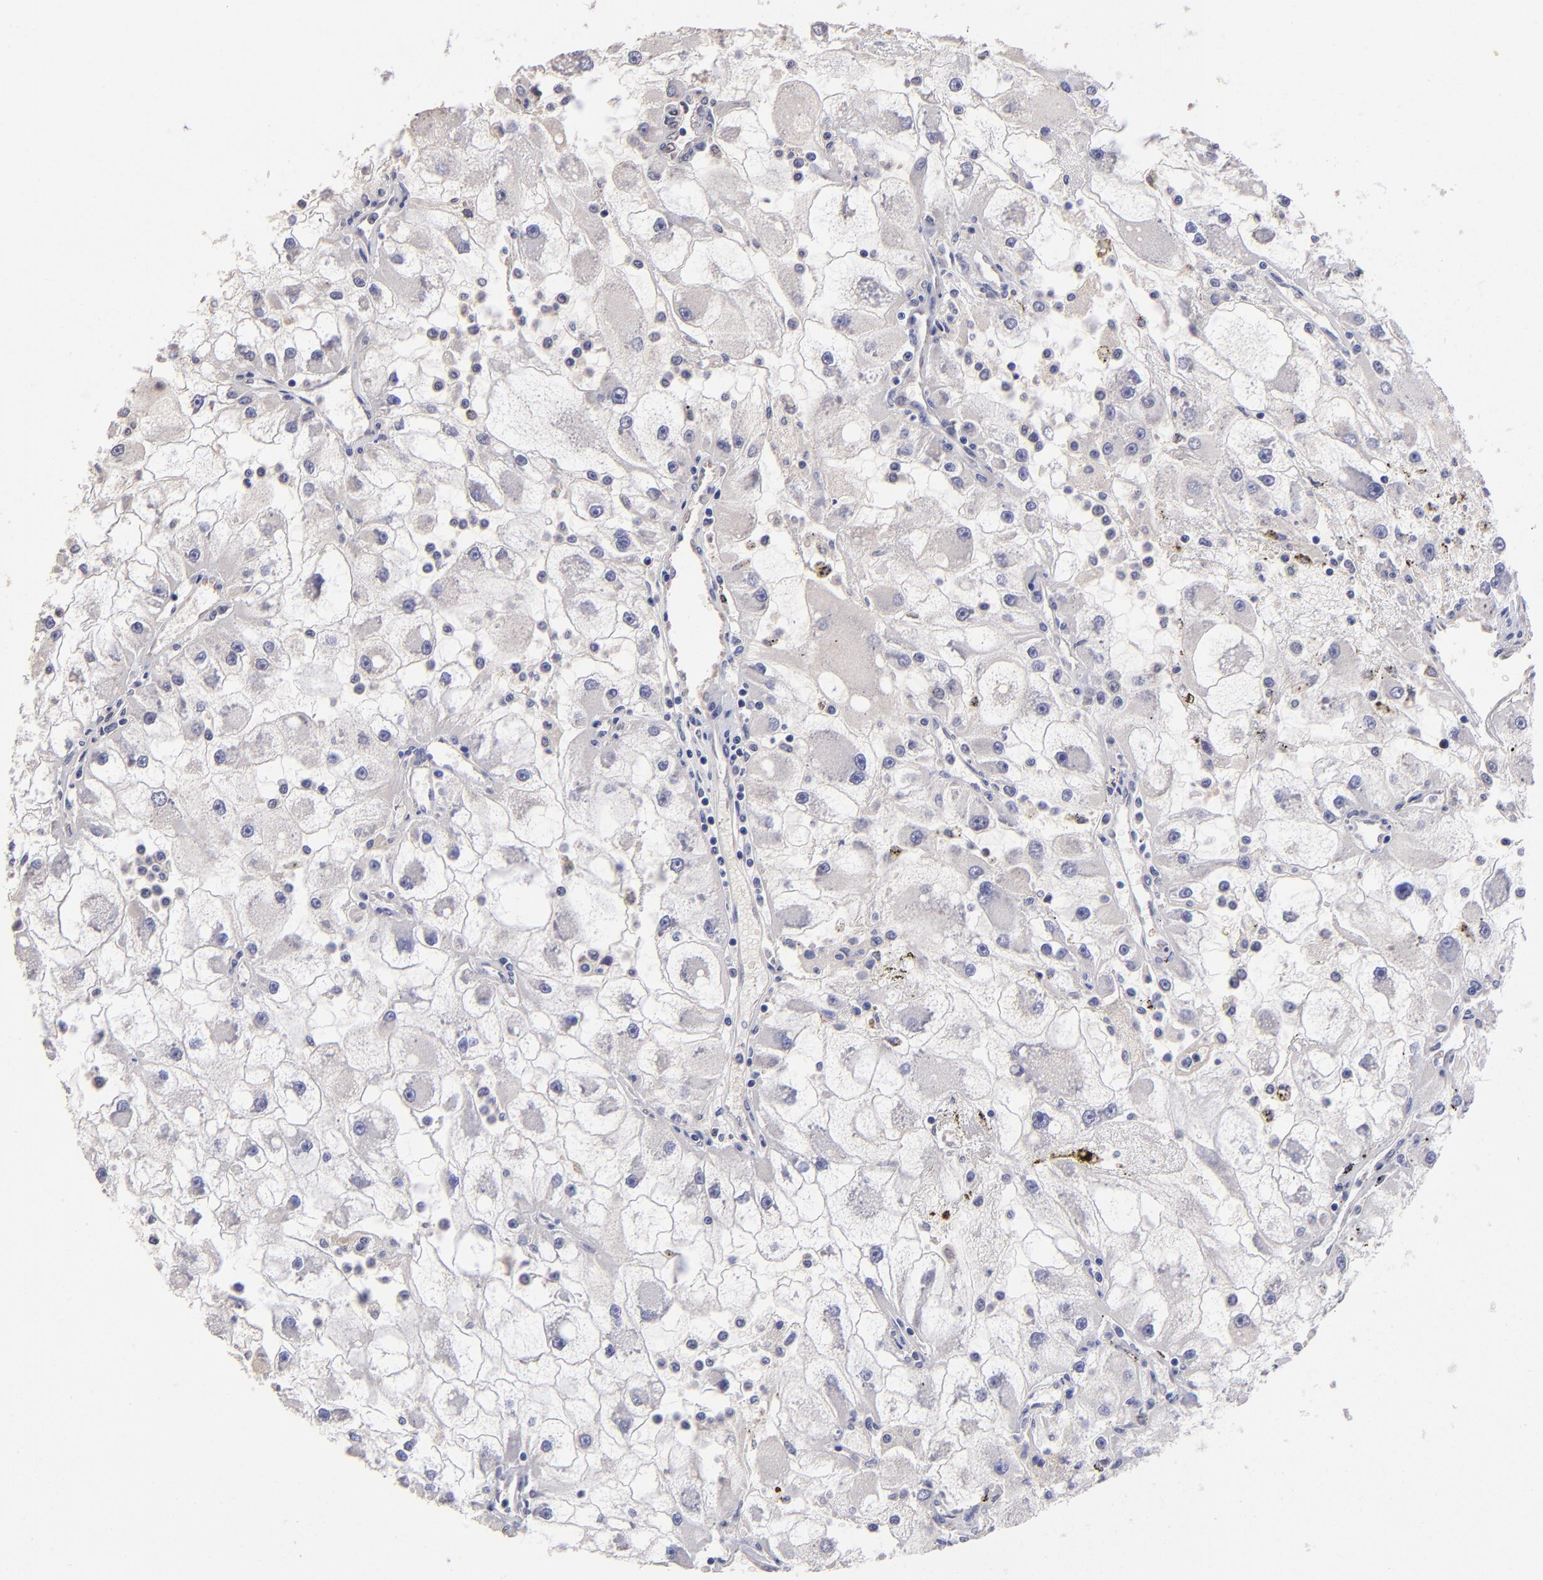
{"staining": {"intensity": "negative", "quantity": "none", "location": "none"}, "tissue": "renal cancer", "cell_type": "Tumor cells", "image_type": "cancer", "snomed": [{"axis": "morphology", "description": "Adenocarcinoma, NOS"}, {"axis": "topography", "description": "Kidney"}], "caption": "The photomicrograph shows no staining of tumor cells in renal adenocarcinoma.", "gene": "DNMT1", "patient": {"sex": "female", "age": 73}}